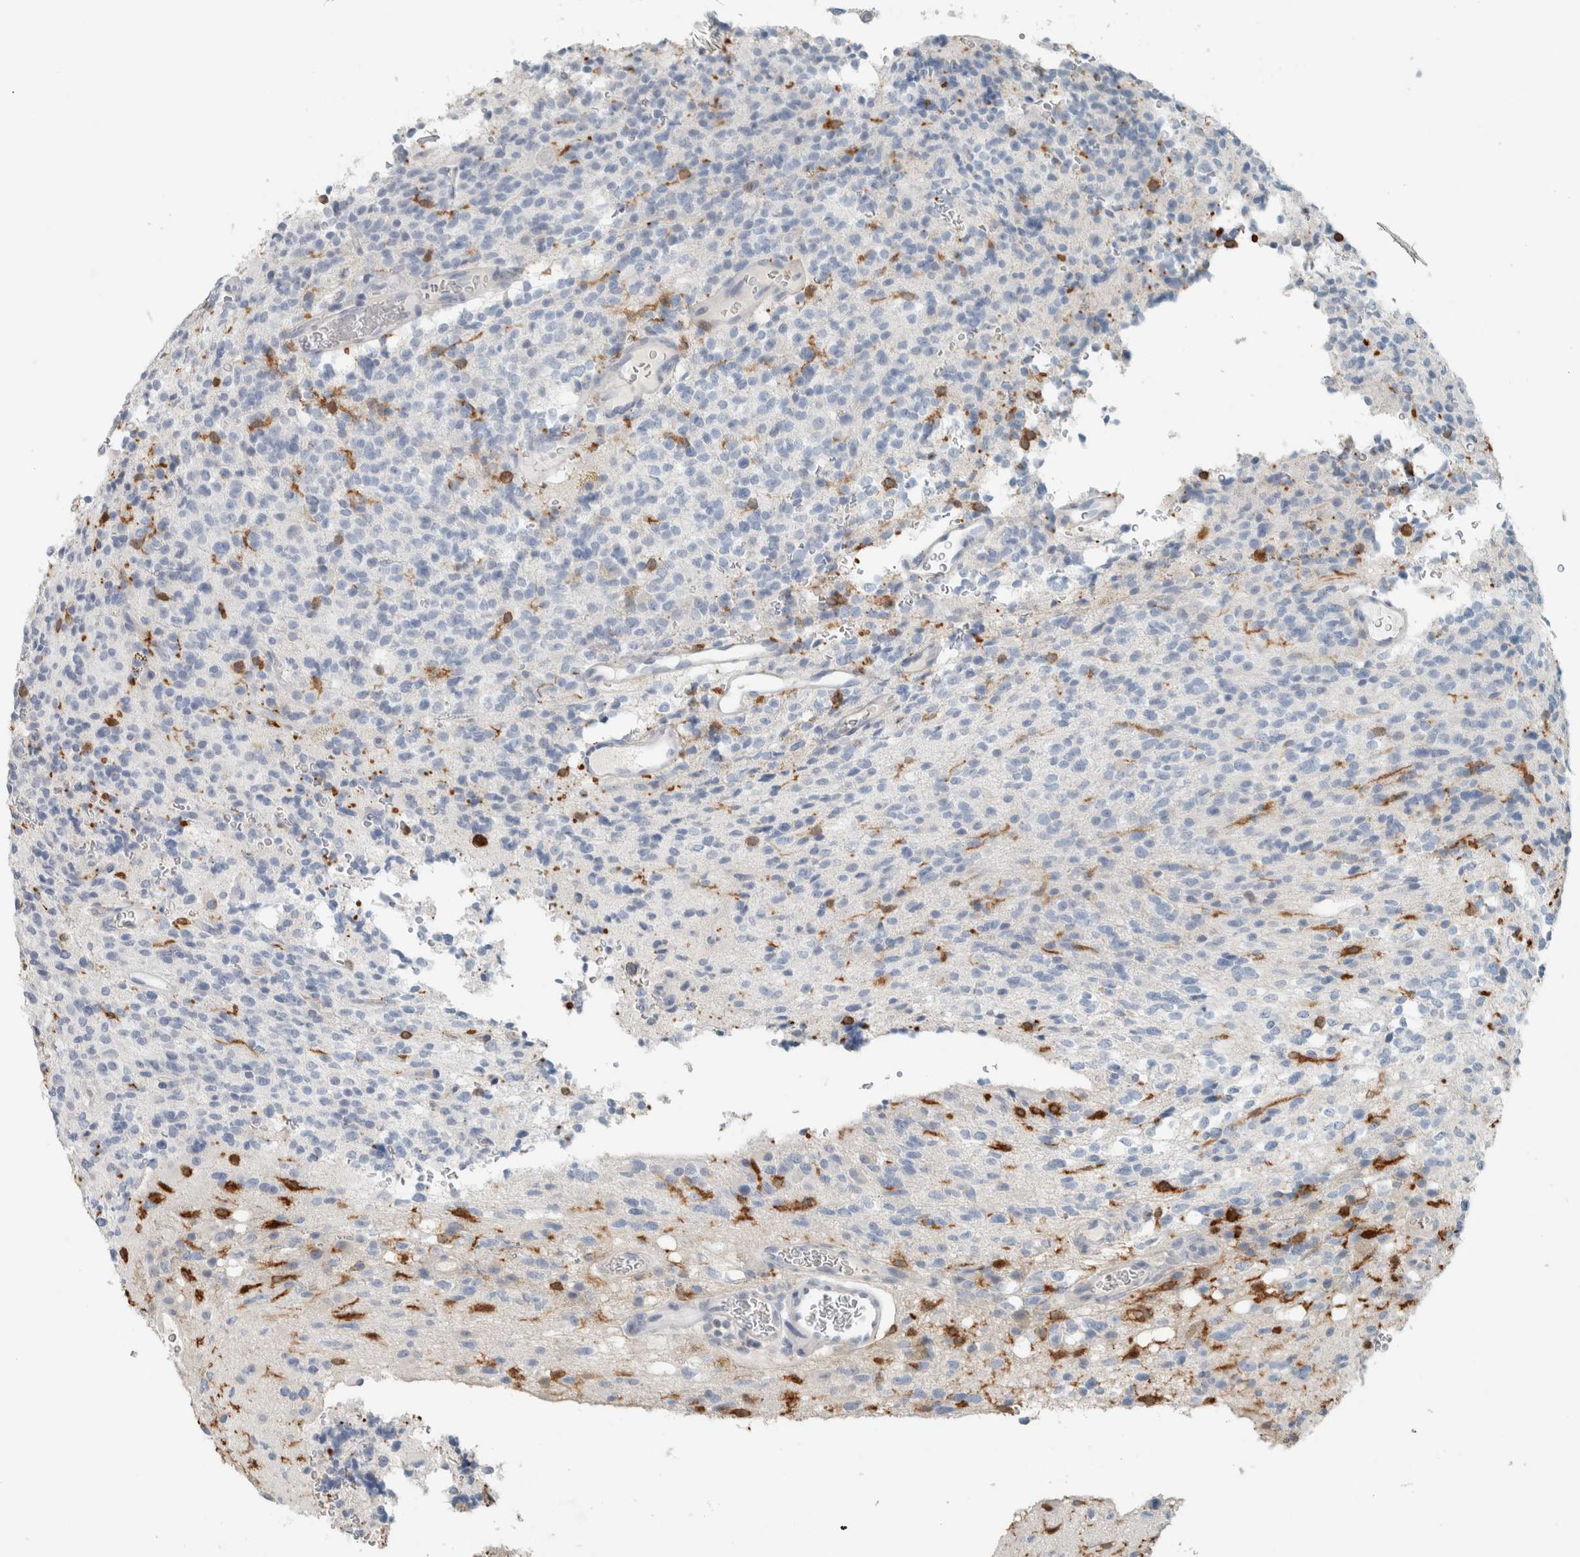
{"staining": {"intensity": "negative", "quantity": "none", "location": "none"}, "tissue": "glioma", "cell_type": "Tumor cells", "image_type": "cancer", "snomed": [{"axis": "morphology", "description": "Glioma, malignant, High grade"}, {"axis": "topography", "description": "Brain"}], "caption": "DAB immunohistochemical staining of glioma reveals no significant expression in tumor cells. (Immunohistochemistry (ihc), brightfield microscopy, high magnification).", "gene": "SCIN", "patient": {"sex": "male", "age": 34}}